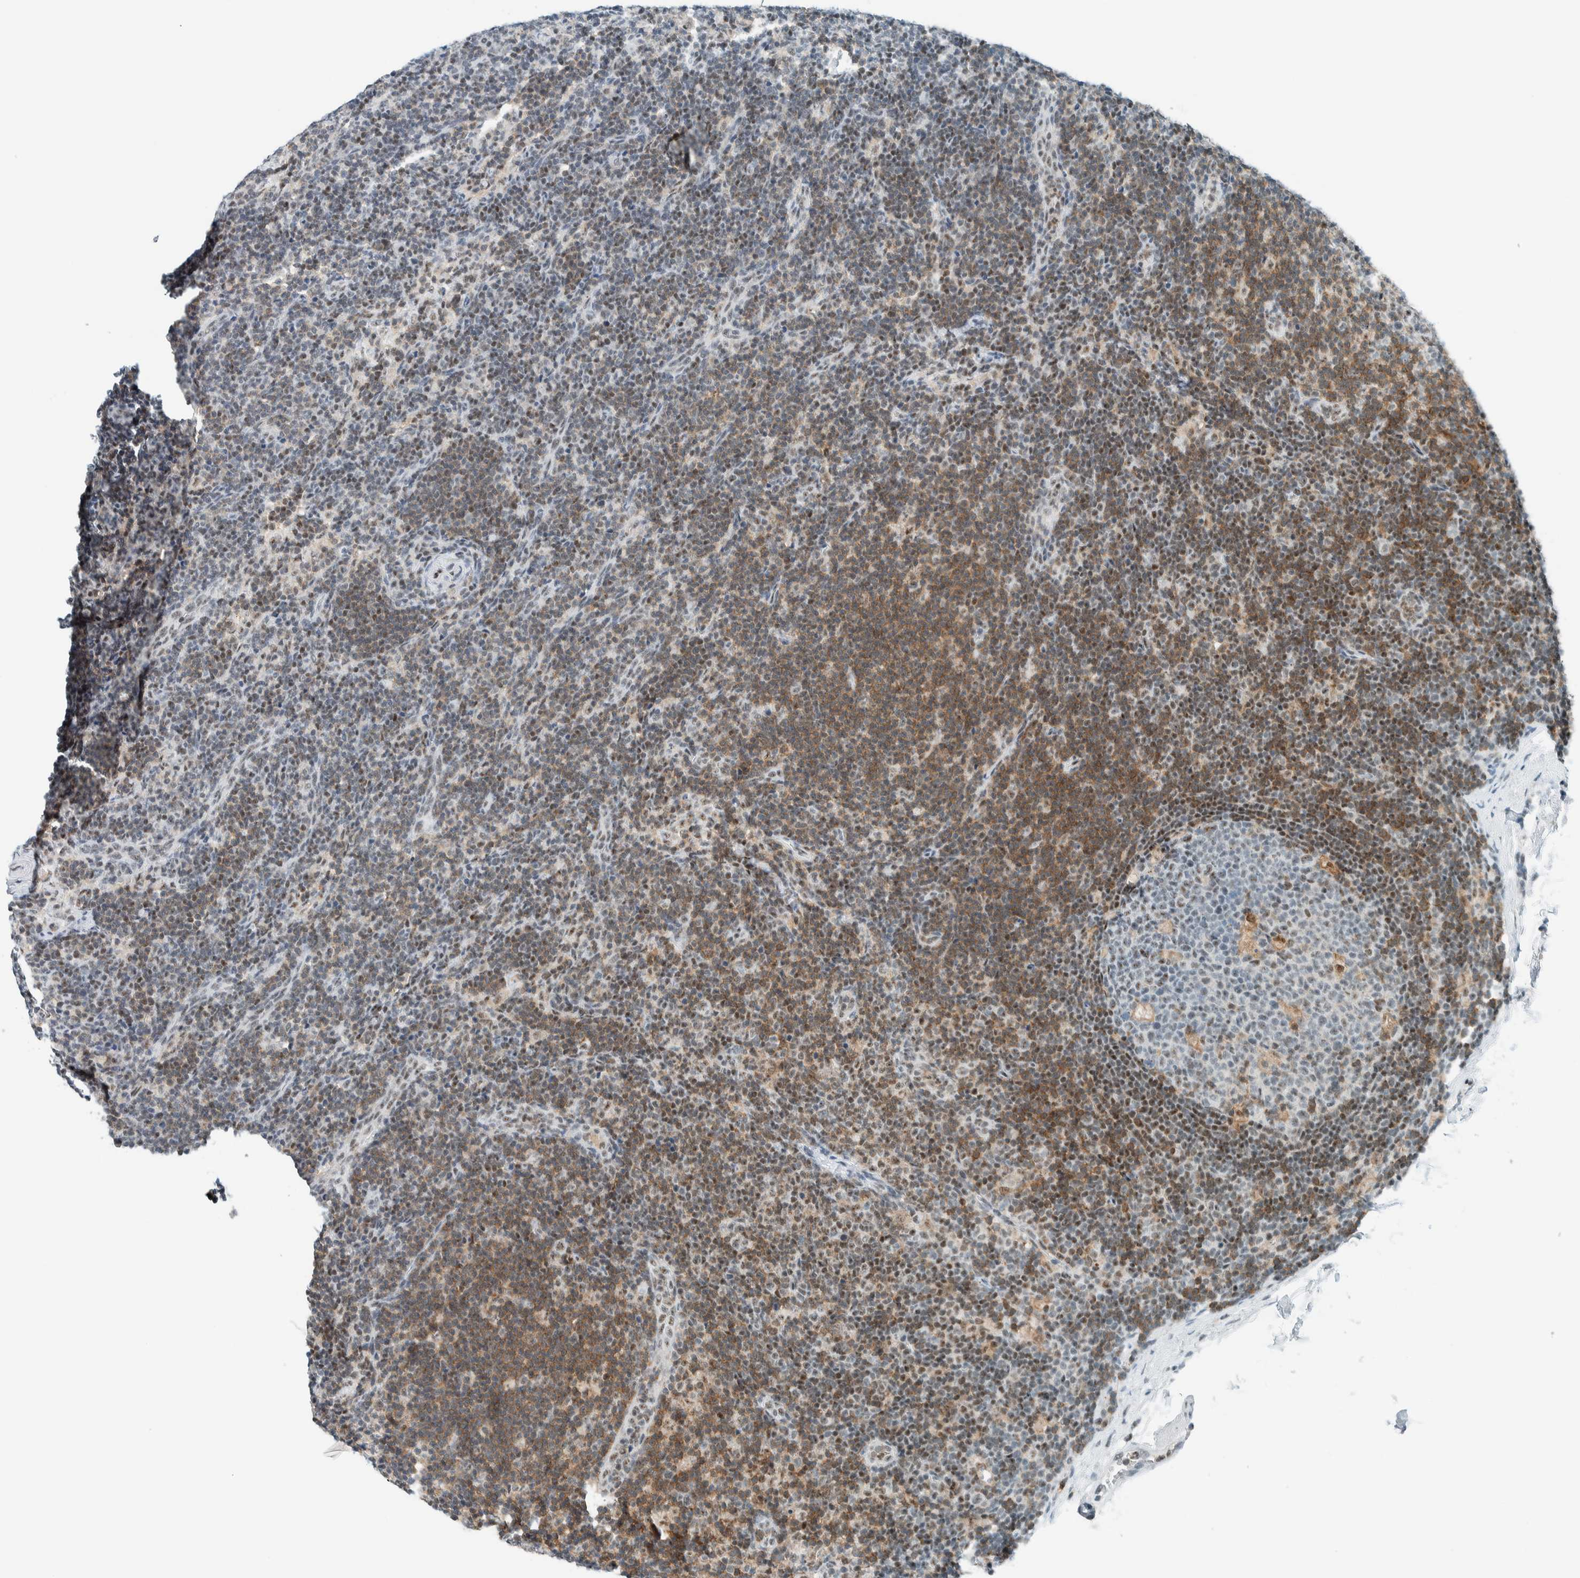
{"staining": {"intensity": "moderate", "quantity": "<25%", "location": "cytoplasmic/membranous"}, "tissue": "lymph node", "cell_type": "Germinal center cells", "image_type": "normal", "snomed": [{"axis": "morphology", "description": "Normal tissue, NOS"}, {"axis": "topography", "description": "Lymph node"}], "caption": "About <25% of germinal center cells in unremarkable human lymph node display moderate cytoplasmic/membranous protein positivity as visualized by brown immunohistochemical staining.", "gene": "CYSRT1", "patient": {"sex": "female", "age": 22}}